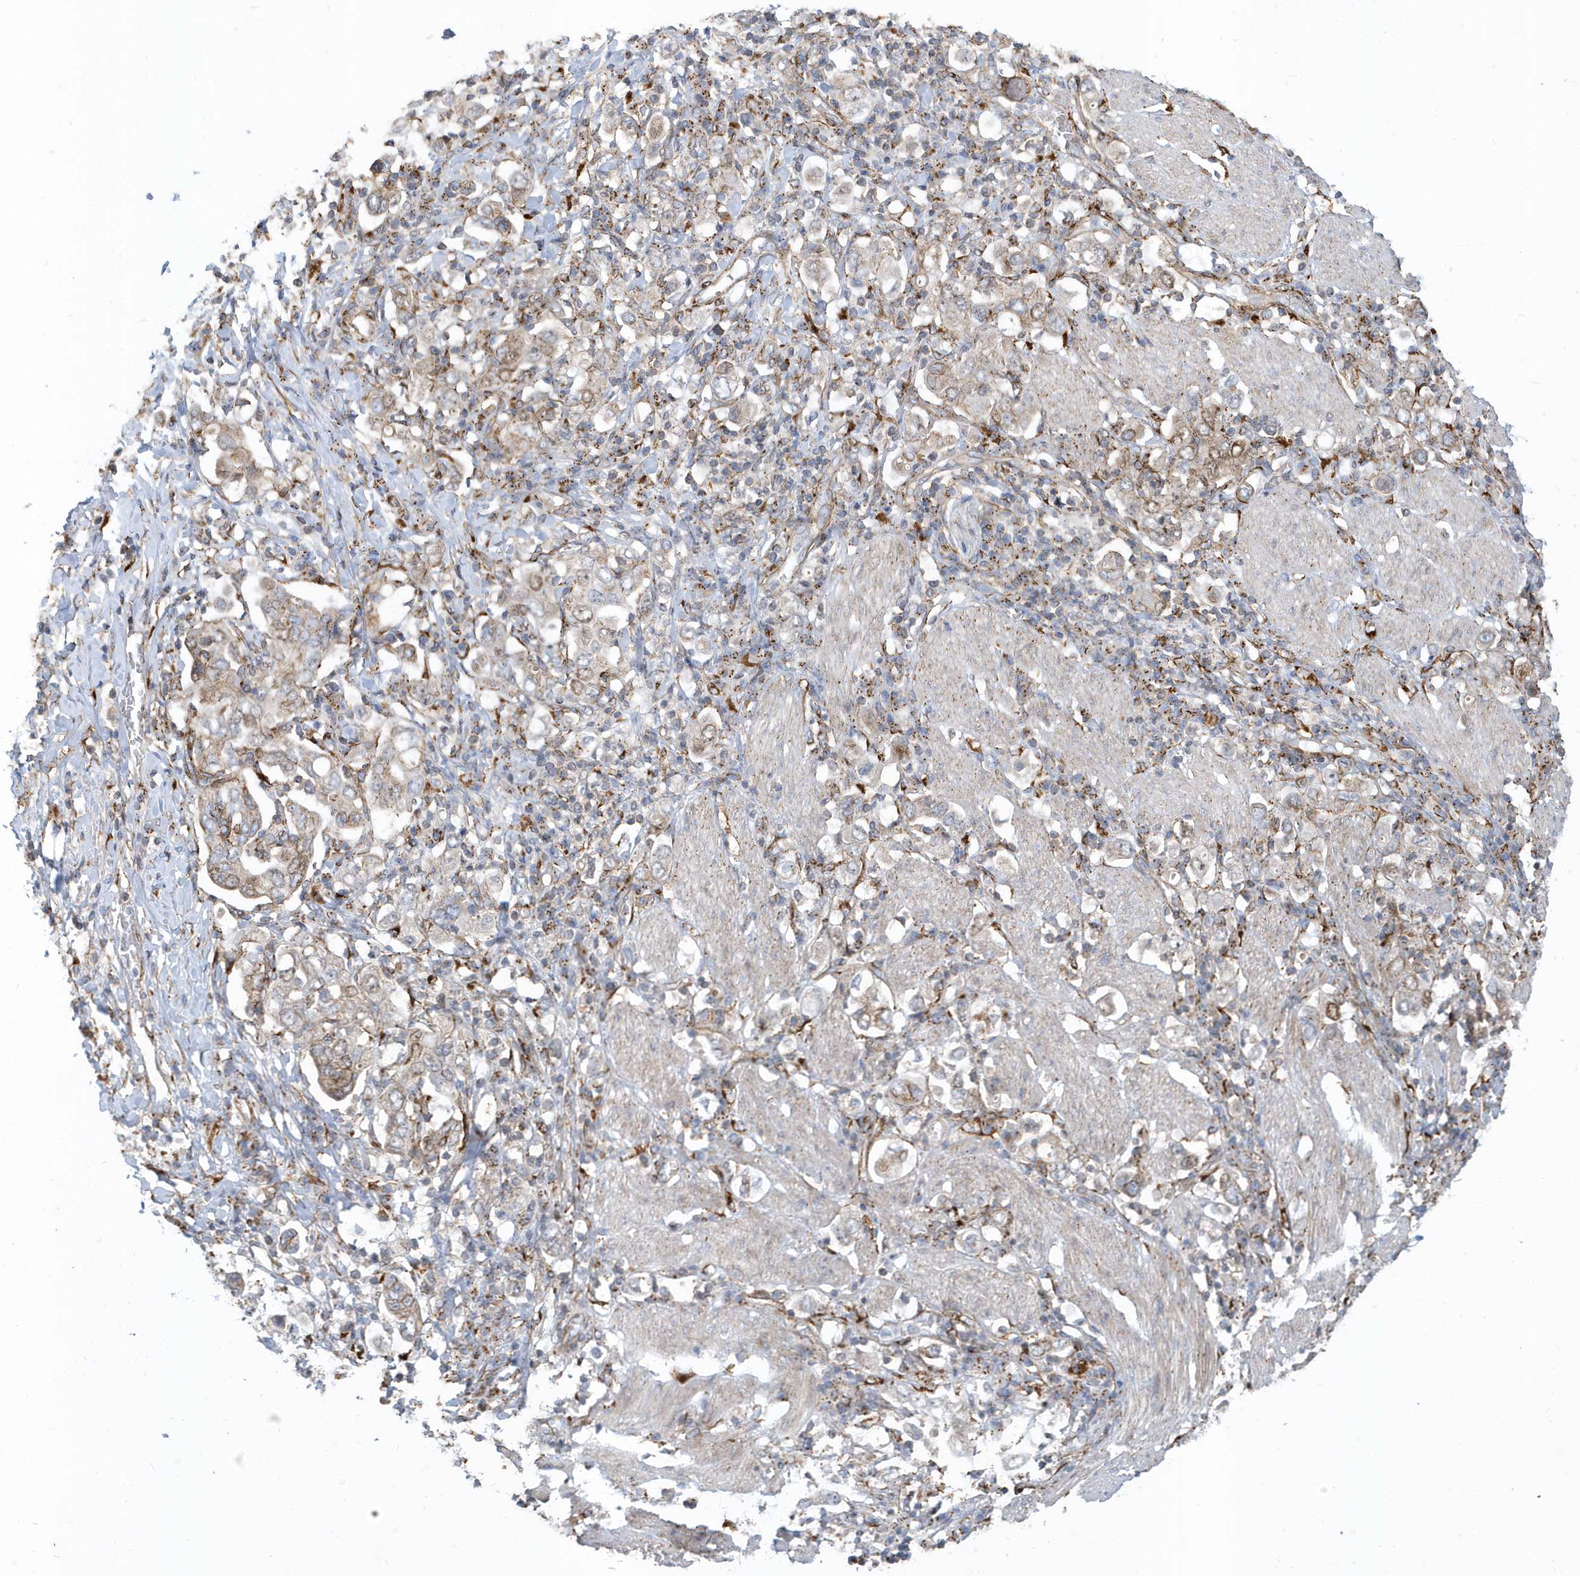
{"staining": {"intensity": "weak", "quantity": "25%-75%", "location": "cytoplasmic/membranous,nuclear"}, "tissue": "stomach cancer", "cell_type": "Tumor cells", "image_type": "cancer", "snomed": [{"axis": "morphology", "description": "Adenocarcinoma, NOS"}, {"axis": "topography", "description": "Stomach, upper"}], "caption": "DAB immunohistochemical staining of stomach cancer reveals weak cytoplasmic/membranous and nuclear protein positivity in about 25%-75% of tumor cells. (brown staining indicates protein expression, while blue staining denotes nuclei).", "gene": "HRH4", "patient": {"sex": "male", "age": 62}}